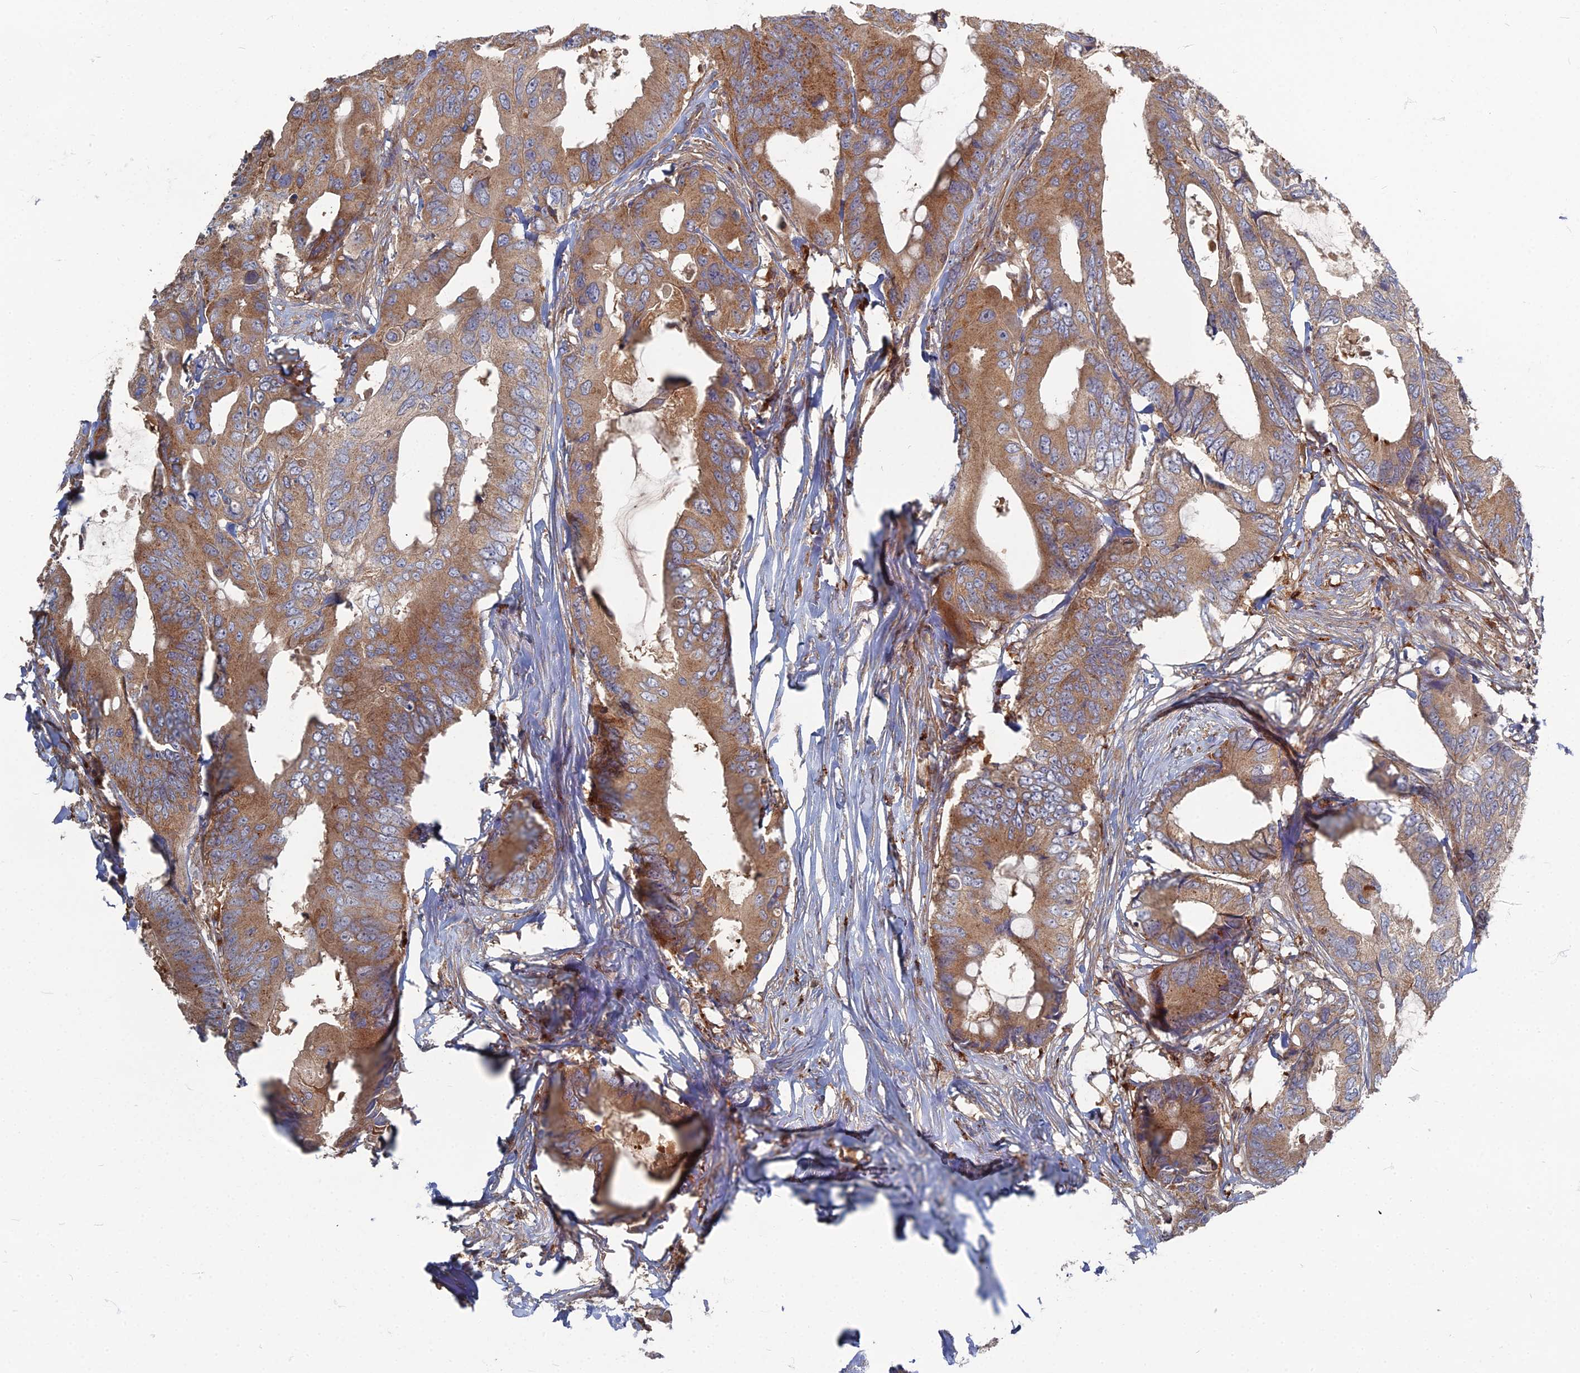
{"staining": {"intensity": "moderate", "quantity": ">75%", "location": "cytoplasmic/membranous"}, "tissue": "colorectal cancer", "cell_type": "Tumor cells", "image_type": "cancer", "snomed": [{"axis": "morphology", "description": "Adenocarcinoma, NOS"}, {"axis": "topography", "description": "Colon"}], "caption": "Immunohistochemistry of human adenocarcinoma (colorectal) shows medium levels of moderate cytoplasmic/membranous staining in approximately >75% of tumor cells. (IHC, brightfield microscopy, high magnification).", "gene": "PPCDC", "patient": {"sex": "male", "age": 71}}